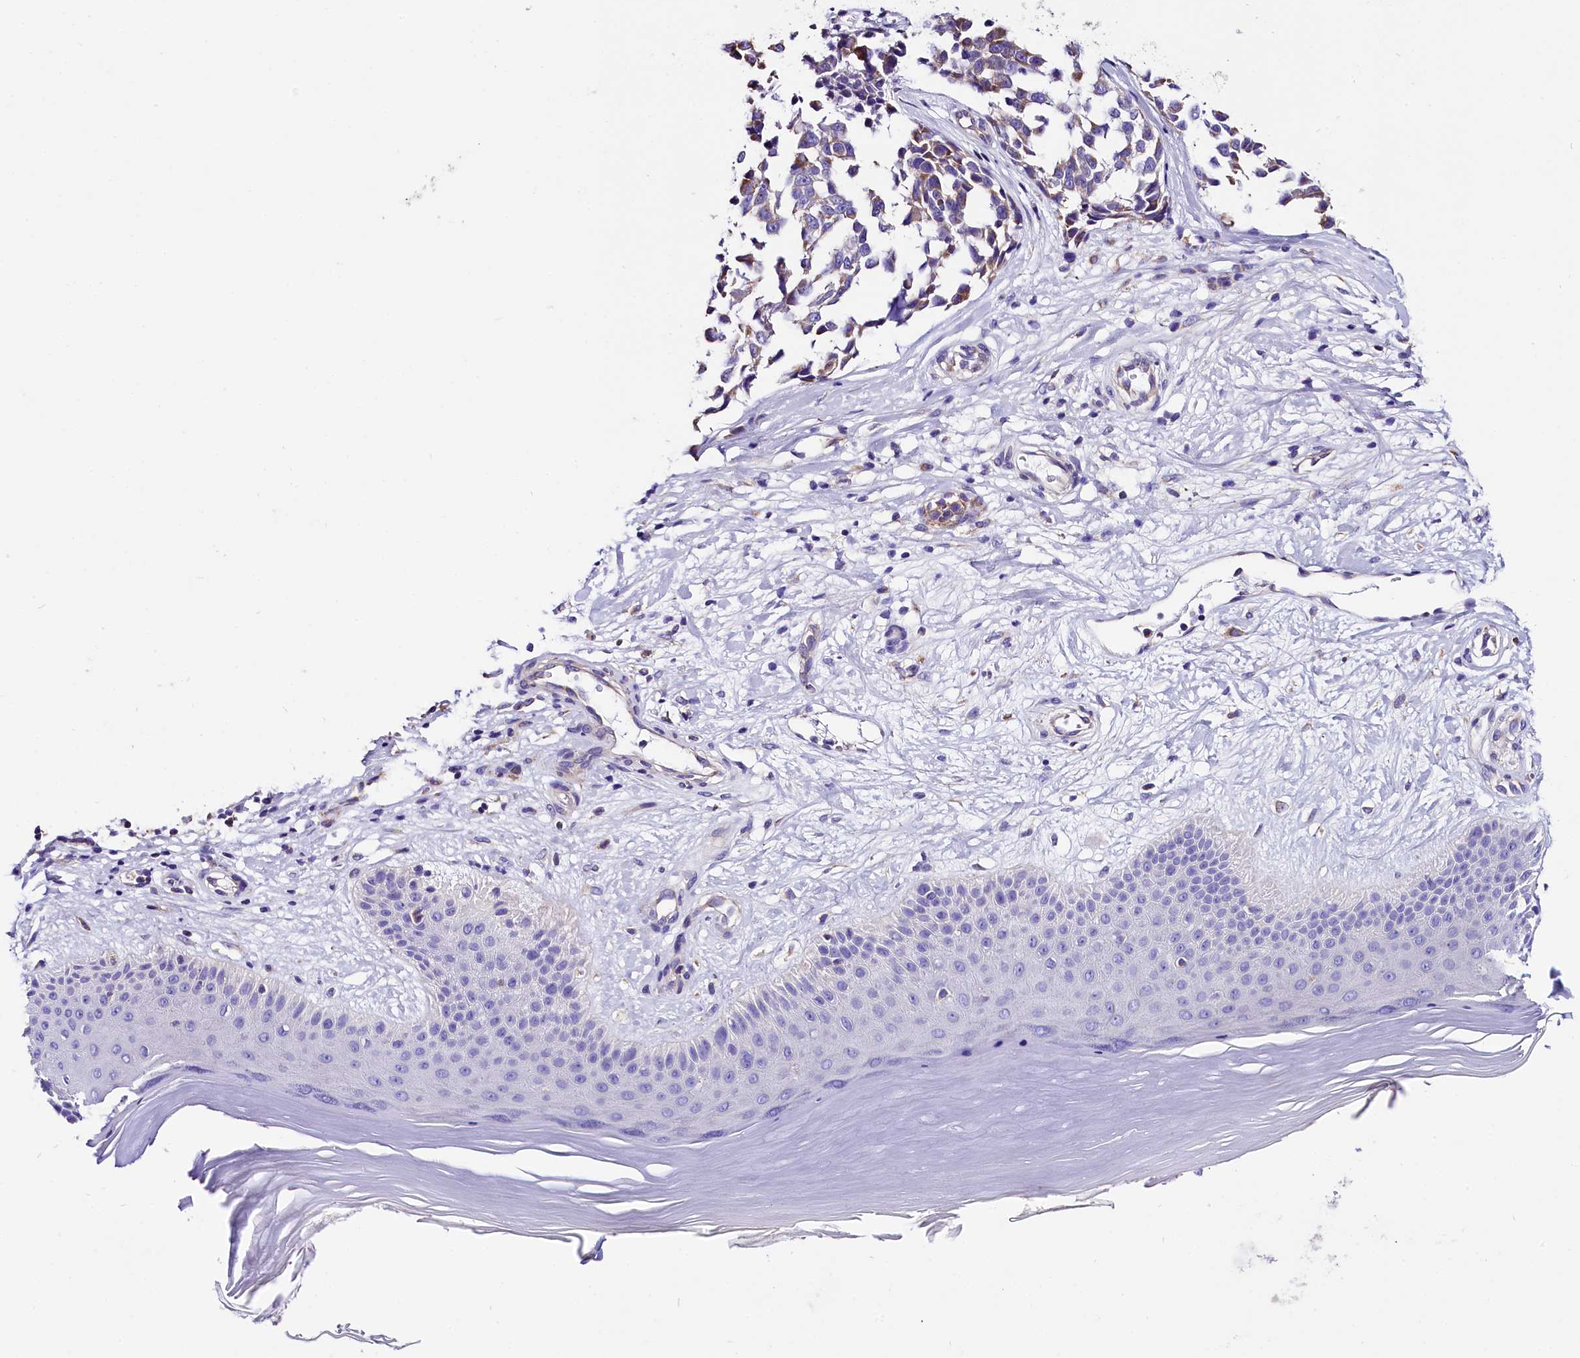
{"staining": {"intensity": "moderate", "quantity": "25%-75%", "location": "cytoplasmic/membranous"}, "tissue": "melanoma", "cell_type": "Tumor cells", "image_type": "cancer", "snomed": [{"axis": "morphology", "description": "Malignant melanoma, NOS"}, {"axis": "topography", "description": "Skin"}], "caption": "Human malignant melanoma stained with a brown dye reveals moderate cytoplasmic/membranous positive expression in approximately 25%-75% of tumor cells.", "gene": "ACAA2", "patient": {"sex": "female", "age": 64}}